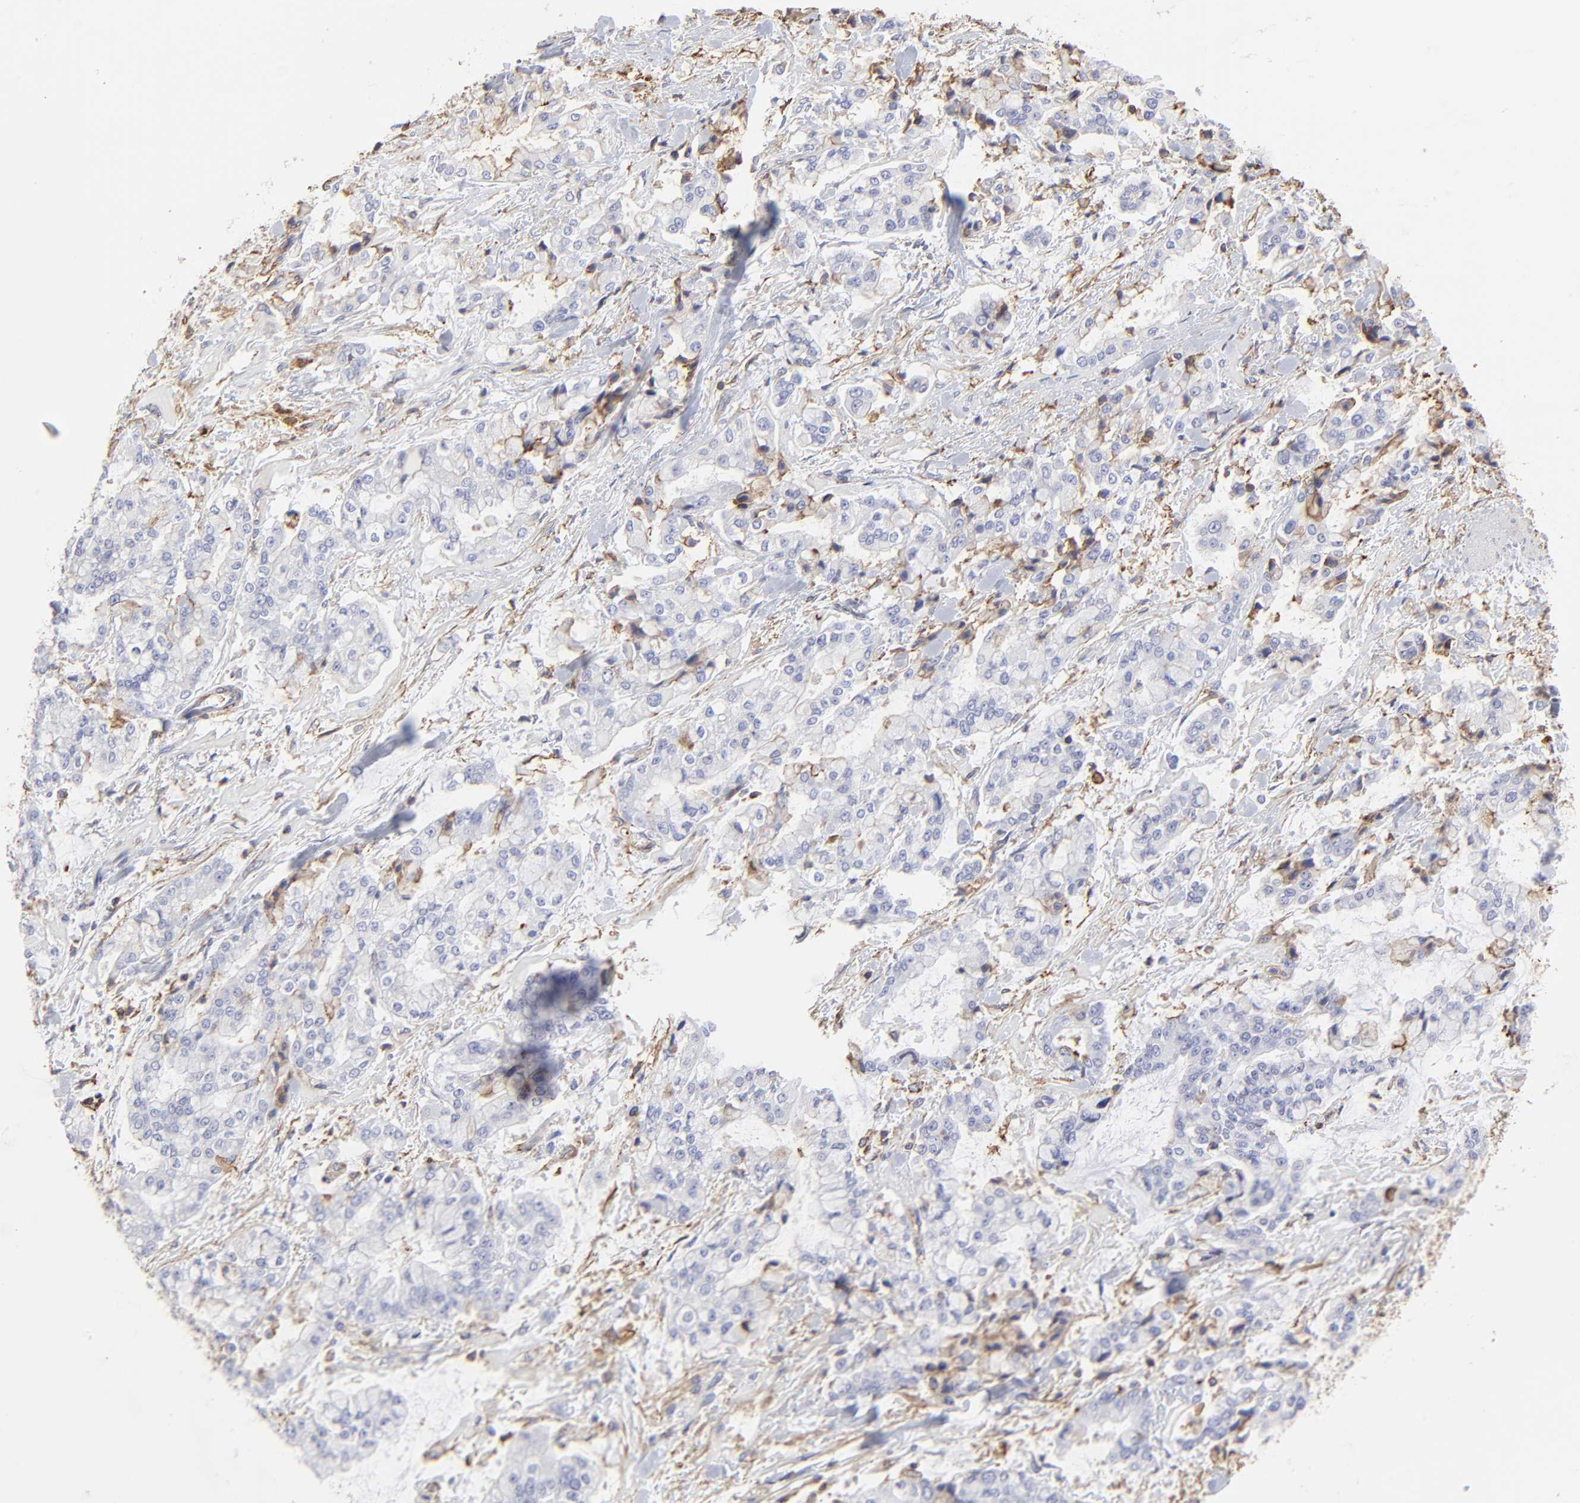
{"staining": {"intensity": "negative", "quantity": "none", "location": "none"}, "tissue": "stomach cancer", "cell_type": "Tumor cells", "image_type": "cancer", "snomed": [{"axis": "morphology", "description": "Normal tissue, NOS"}, {"axis": "morphology", "description": "Adenocarcinoma, NOS"}, {"axis": "topography", "description": "Stomach, upper"}, {"axis": "topography", "description": "Stomach"}], "caption": "Tumor cells show no significant expression in stomach cancer (adenocarcinoma). Brightfield microscopy of immunohistochemistry (IHC) stained with DAB (3,3'-diaminobenzidine) (brown) and hematoxylin (blue), captured at high magnification.", "gene": "ANXA6", "patient": {"sex": "male", "age": 76}}